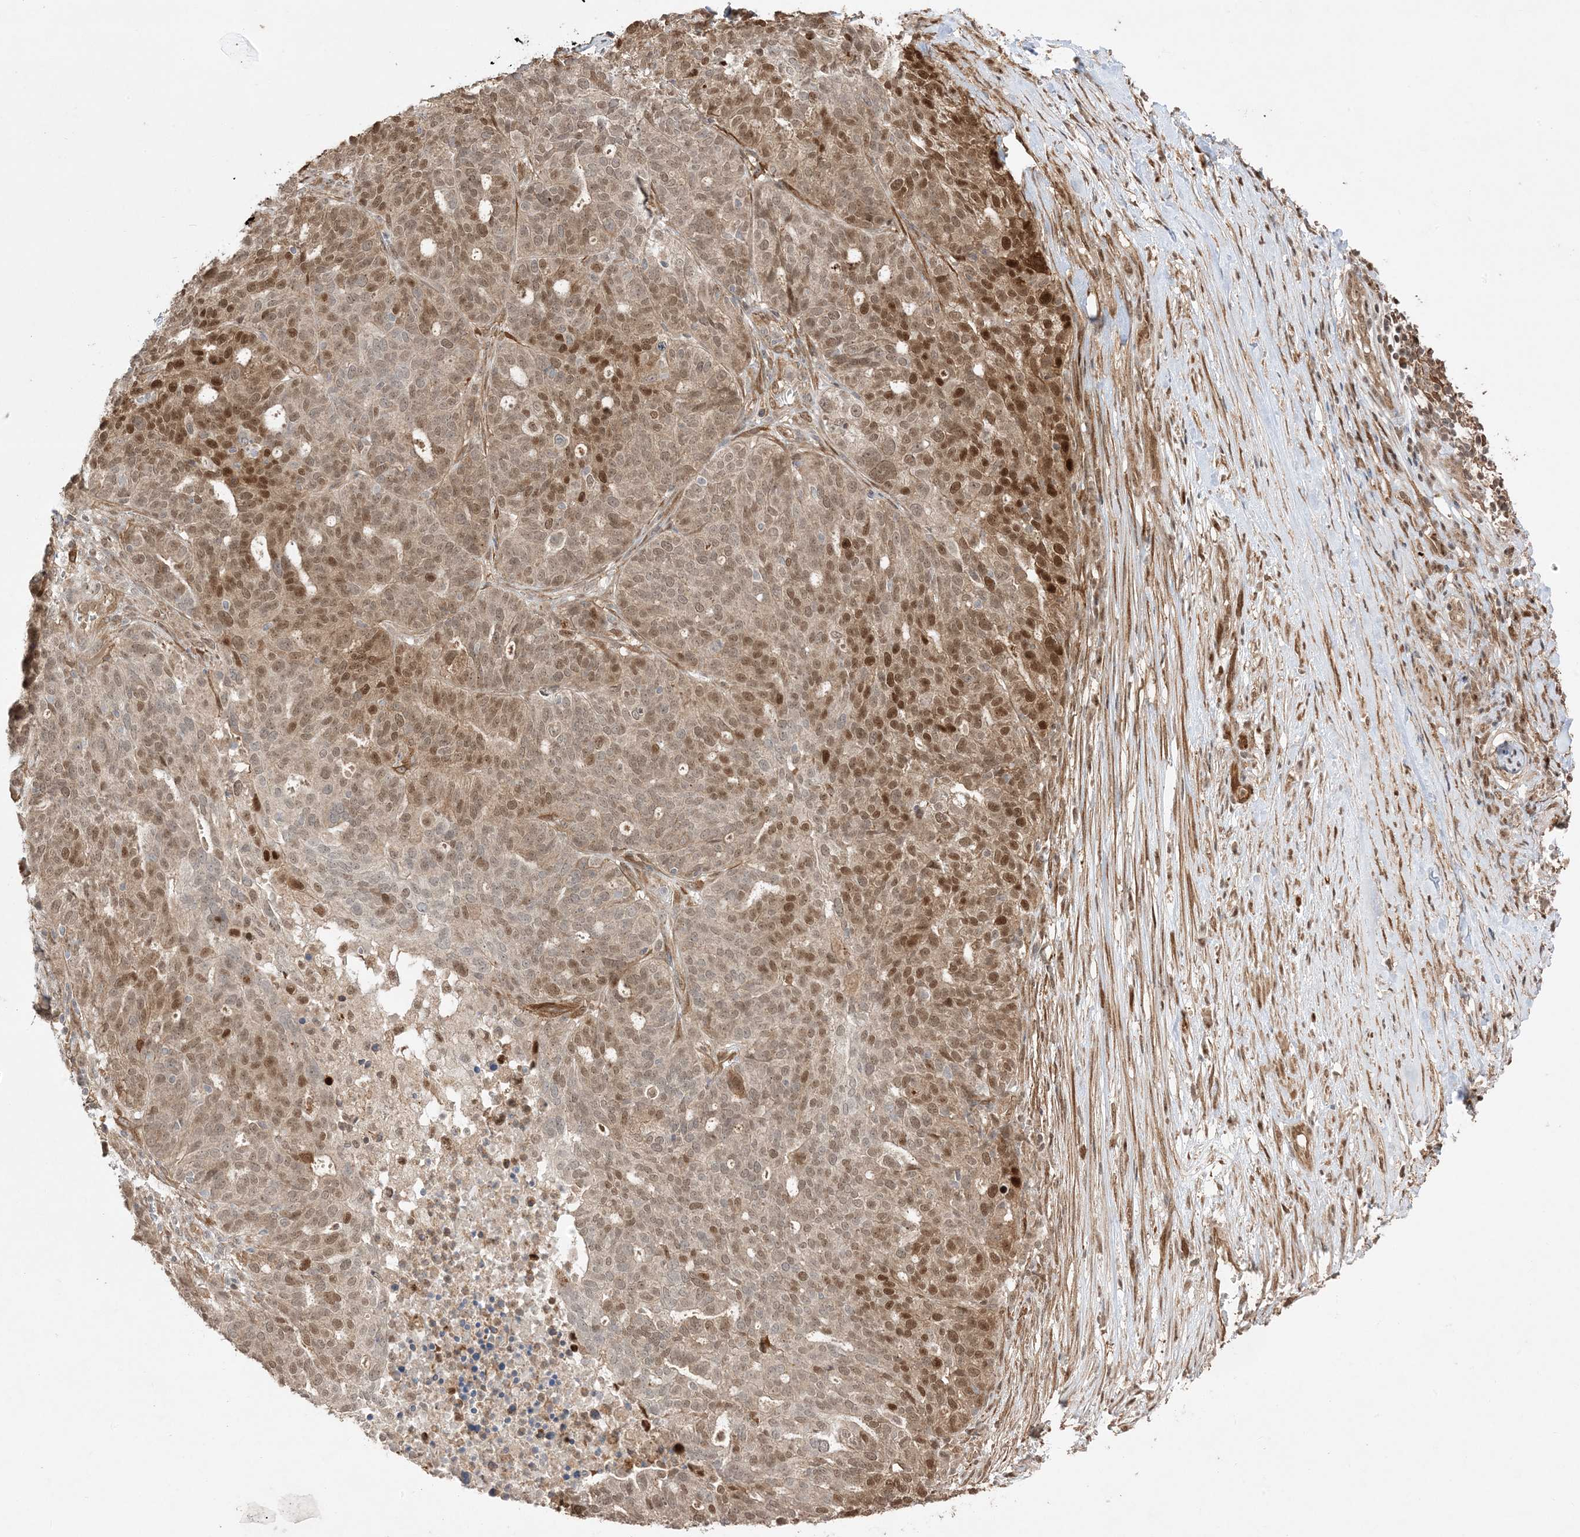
{"staining": {"intensity": "moderate", "quantity": ">75%", "location": "cytoplasmic/membranous,nuclear"}, "tissue": "ovarian cancer", "cell_type": "Tumor cells", "image_type": "cancer", "snomed": [{"axis": "morphology", "description": "Cystadenocarcinoma, serous, NOS"}, {"axis": "topography", "description": "Ovary"}], "caption": "A photomicrograph of ovarian cancer stained for a protein exhibits moderate cytoplasmic/membranous and nuclear brown staining in tumor cells. The protein of interest is shown in brown color, while the nuclei are stained blue.", "gene": "ZBTB41", "patient": {"sex": "female", "age": 59}}